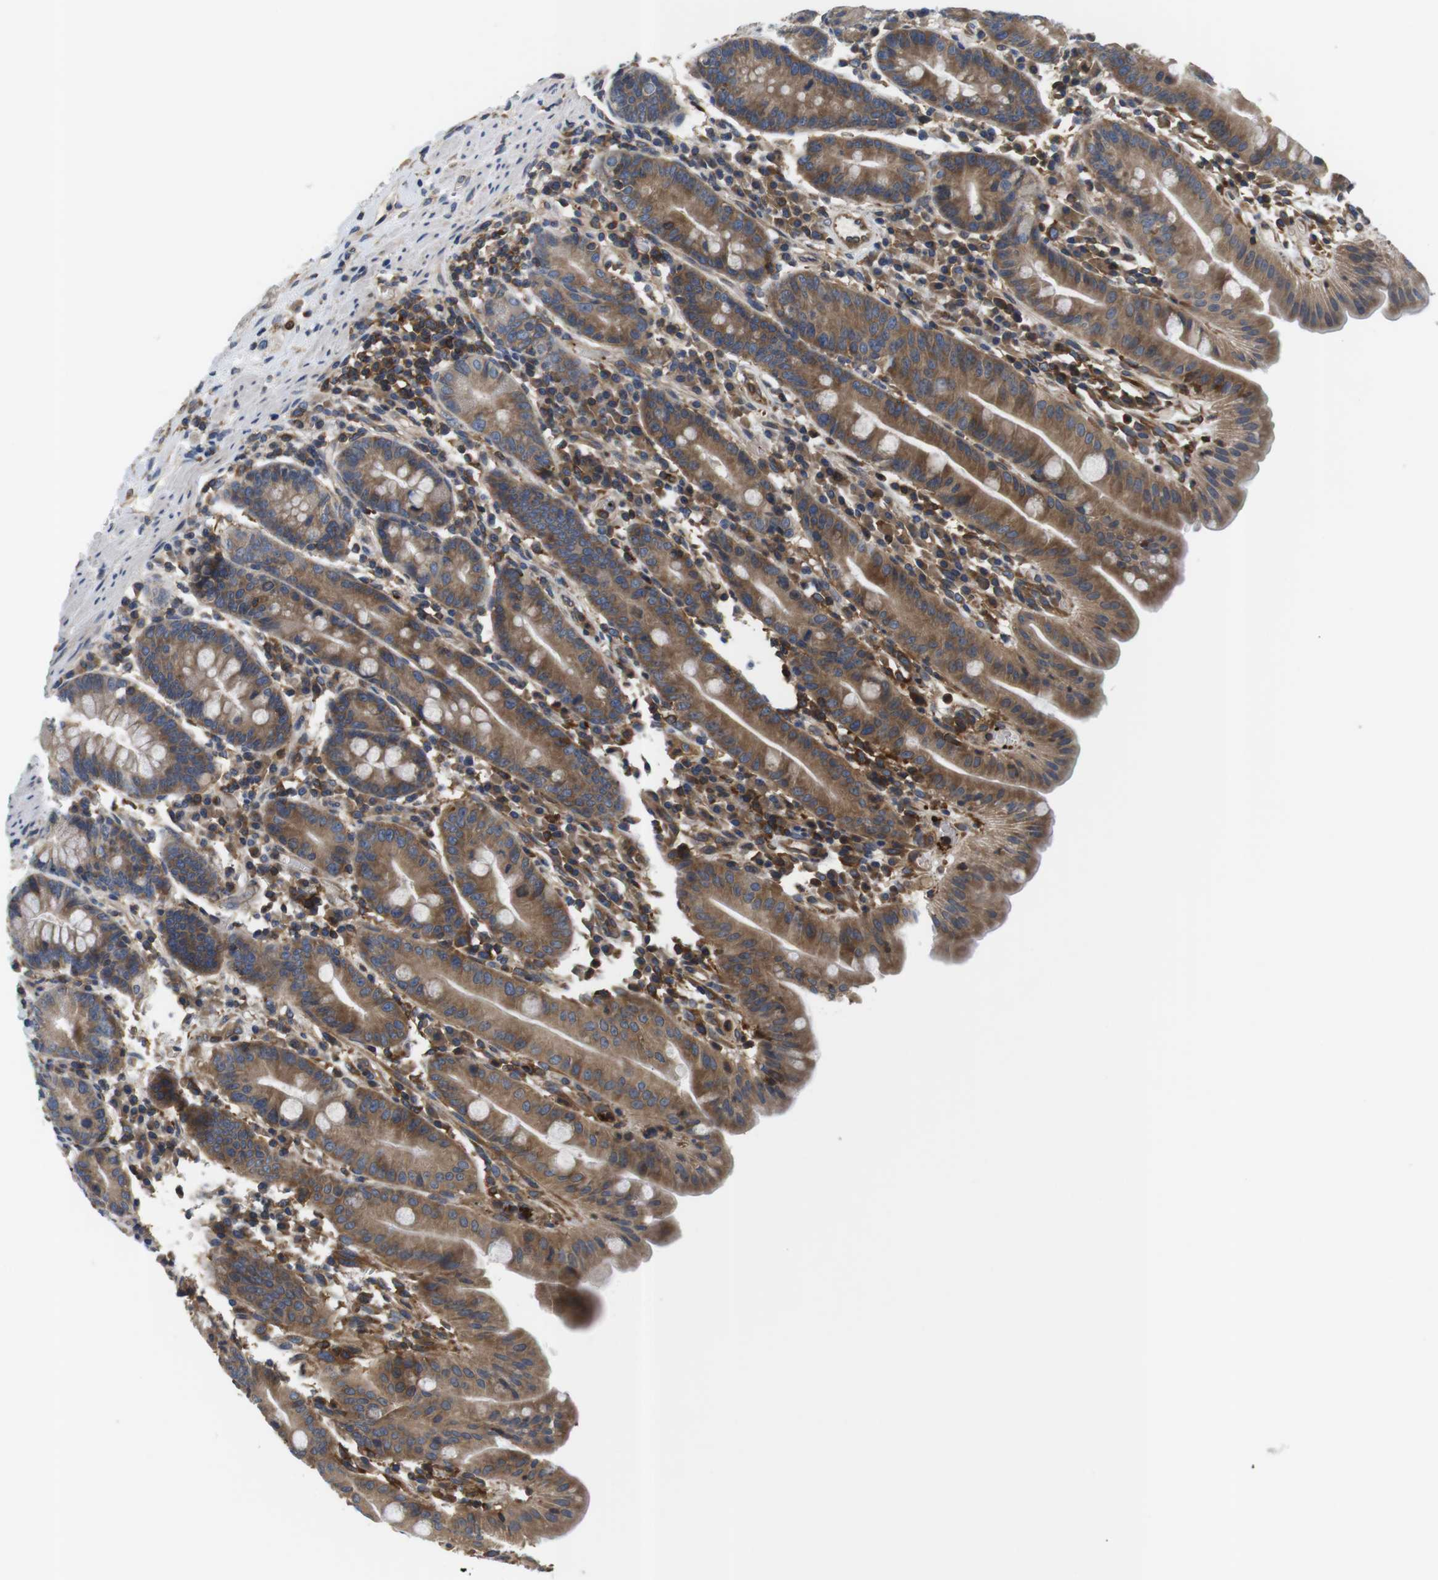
{"staining": {"intensity": "moderate", "quantity": ">75%", "location": "cytoplasmic/membranous"}, "tissue": "duodenum", "cell_type": "Glandular cells", "image_type": "normal", "snomed": [{"axis": "morphology", "description": "Normal tissue, NOS"}, {"axis": "topography", "description": "Duodenum"}], "caption": "Immunohistochemistry histopathology image of normal duodenum stained for a protein (brown), which demonstrates medium levels of moderate cytoplasmic/membranous staining in approximately >75% of glandular cells.", "gene": "HERPUD2", "patient": {"sex": "male", "age": 50}}